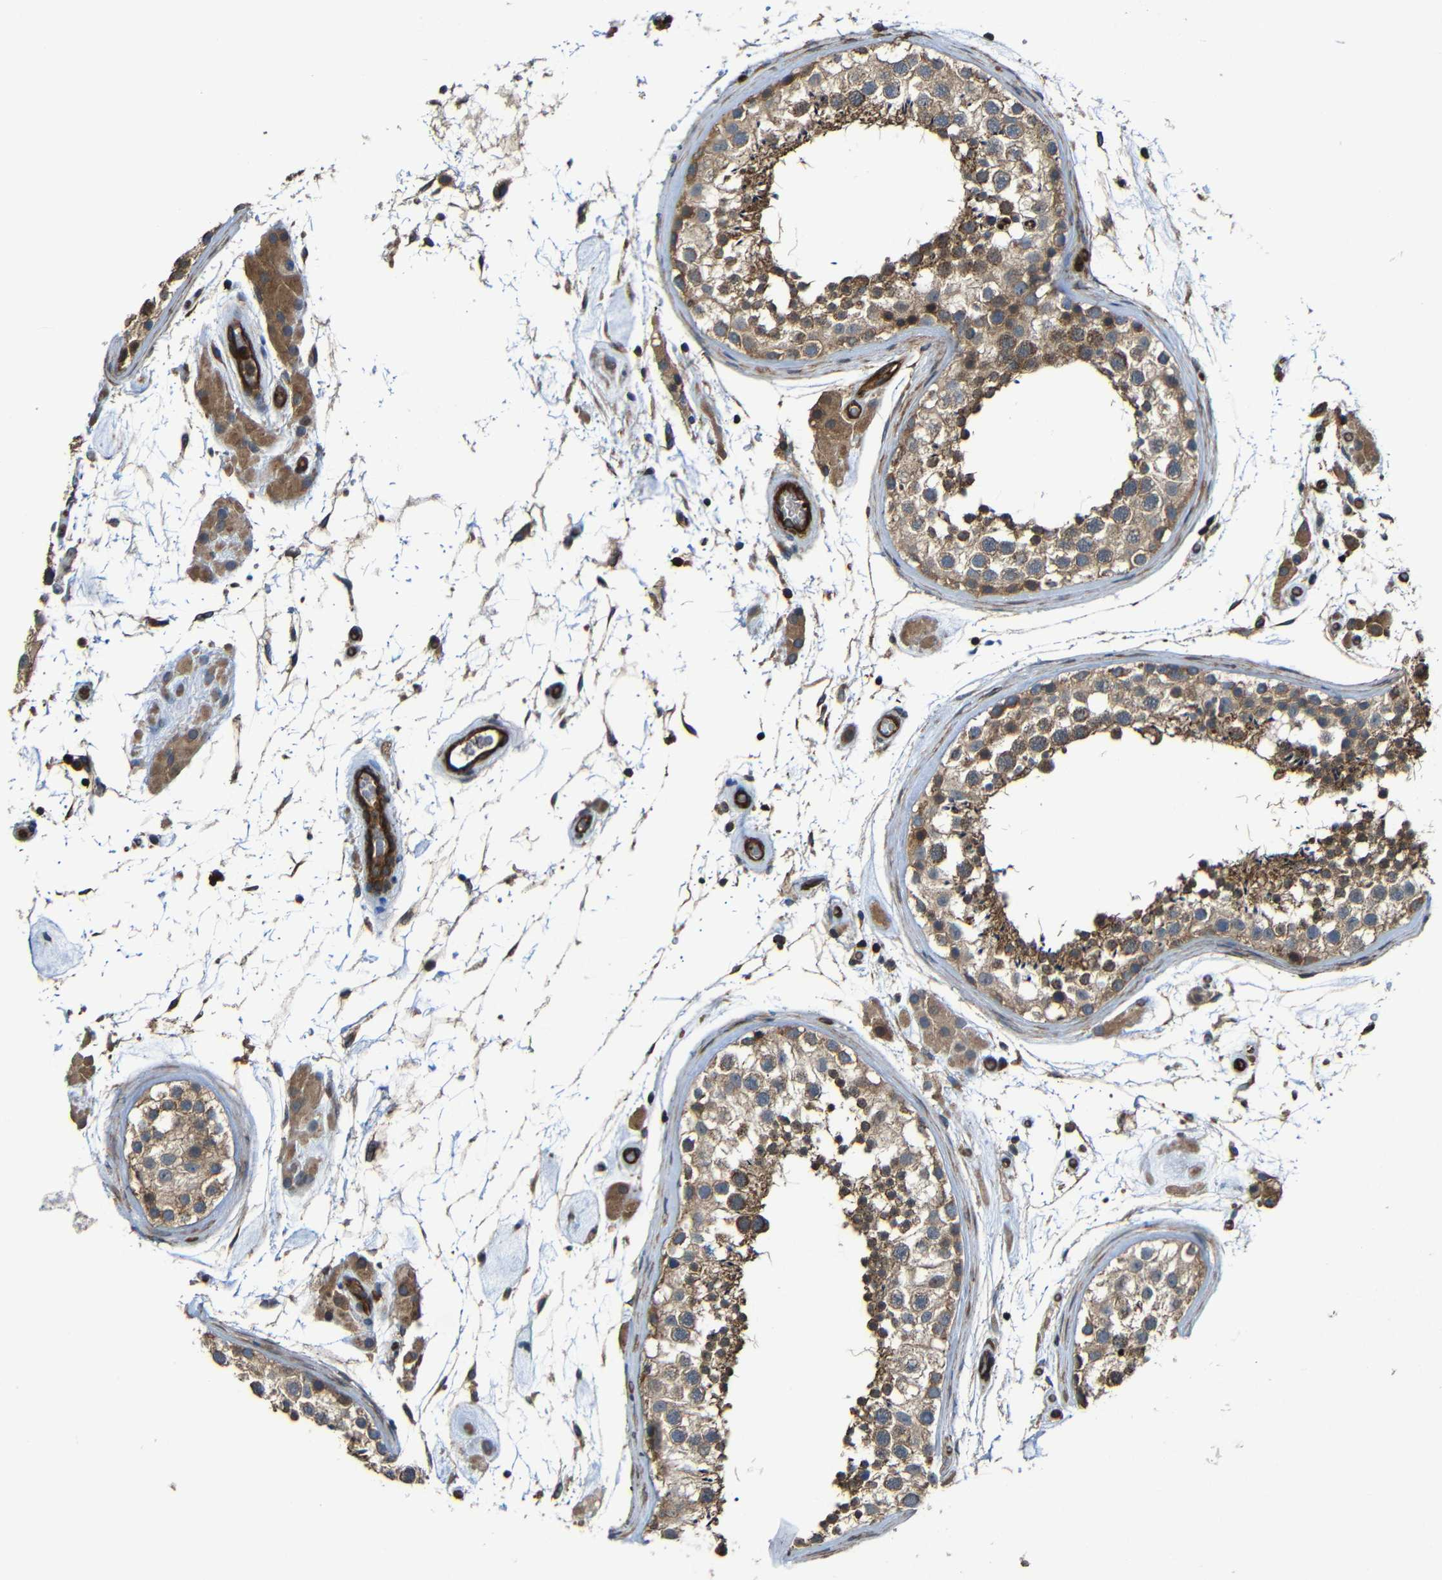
{"staining": {"intensity": "moderate", "quantity": ">75%", "location": "cytoplasmic/membranous"}, "tissue": "testis", "cell_type": "Cells in seminiferous ducts", "image_type": "normal", "snomed": [{"axis": "morphology", "description": "Normal tissue, NOS"}, {"axis": "topography", "description": "Testis"}], "caption": "Normal testis shows moderate cytoplasmic/membranous expression in approximately >75% of cells in seminiferous ducts, visualized by immunohistochemistry.", "gene": "PTCH1", "patient": {"sex": "male", "age": 46}}